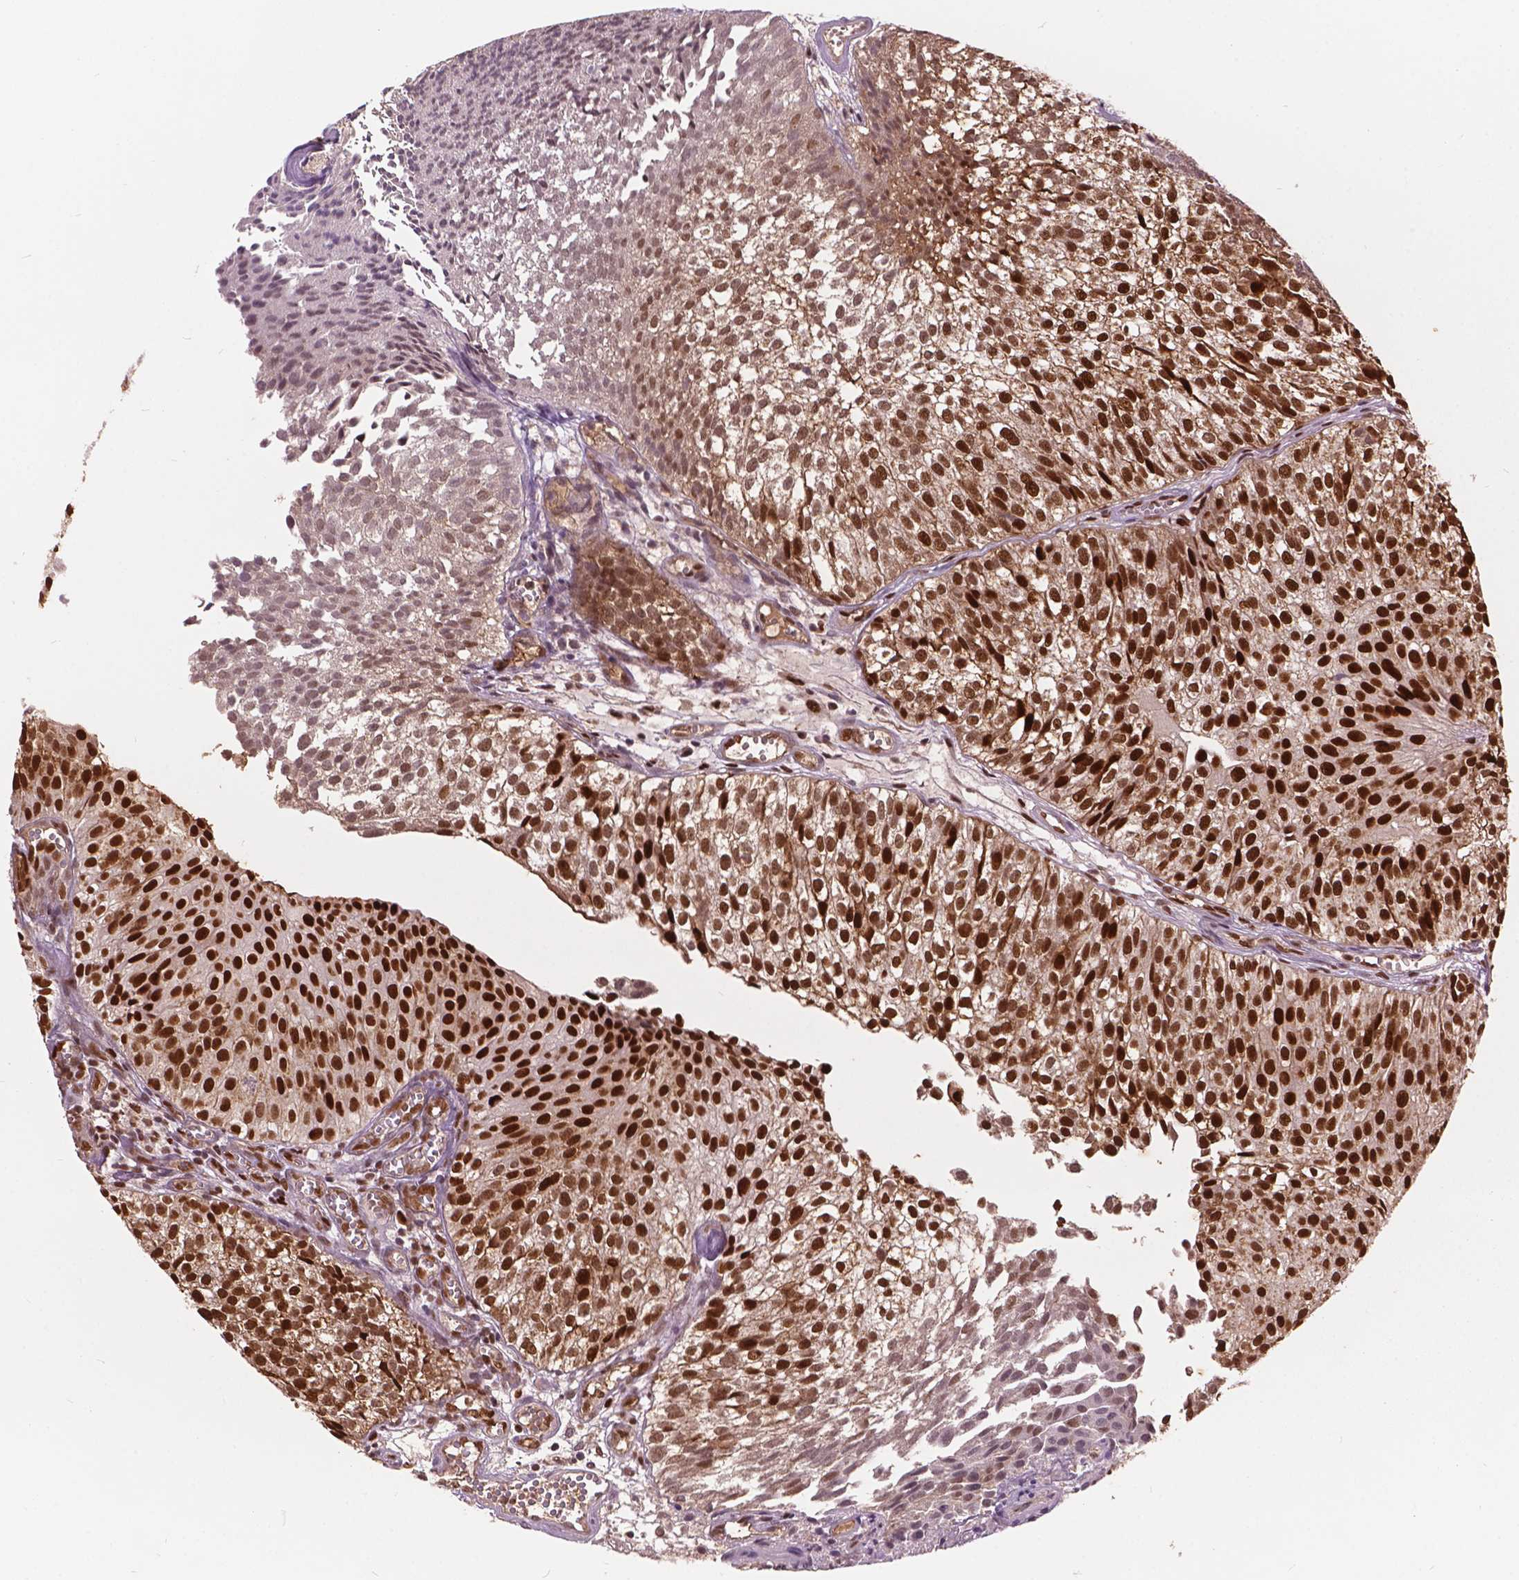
{"staining": {"intensity": "strong", "quantity": "25%-75%", "location": "nuclear"}, "tissue": "urothelial cancer", "cell_type": "Tumor cells", "image_type": "cancer", "snomed": [{"axis": "morphology", "description": "Urothelial carcinoma, Low grade"}, {"axis": "topography", "description": "Urinary bladder"}], "caption": "High-magnification brightfield microscopy of urothelial cancer stained with DAB (brown) and counterstained with hematoxylin (blue). tumor cells exhibit strong nuclear expression is seen in about25%-75% of cells.", "gene": "ANP32B", "patient": {"sex": "male", "age": 70}}